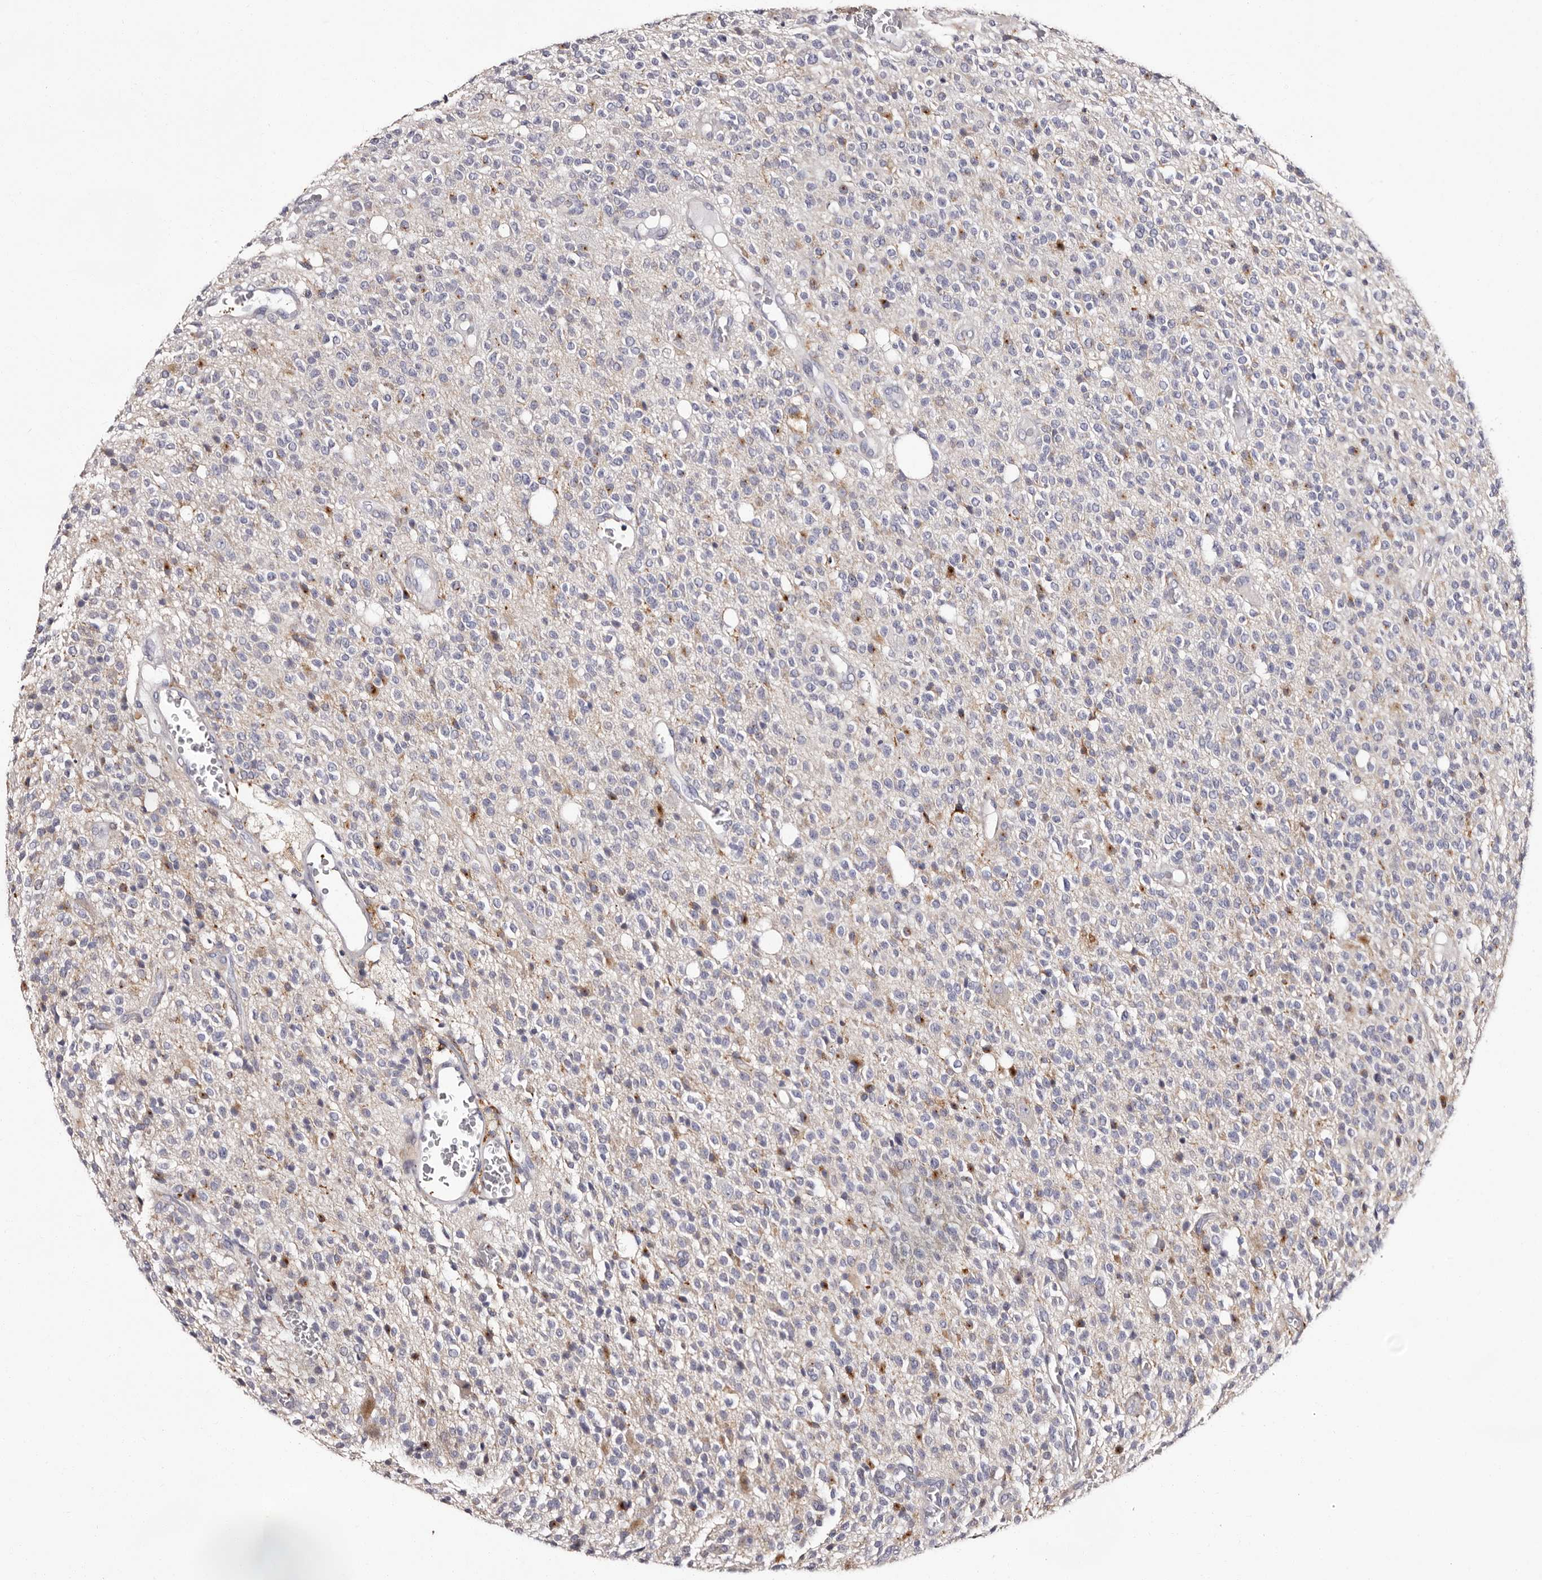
{"staining": {"intensity": "weak", "quantity": "25%-75%", "location": "cytoplasmic/membranous"}, "tissue": "glioma", "cell_type": "Tumor cells", "image_type": "cancer", "snomed": [{"axis": "morphology", "description": "Glioma, malignant, High grade"}, {"axis": "topography", "description": "Brain"}], "caption": "The histopathology image exhibits staining of glioma, revealing weak cytoplasmic/membranous protein expression (brown color) within tumor cells.", "gene": "AUNIP", "patient": {"sex": "male", "age": 34}}